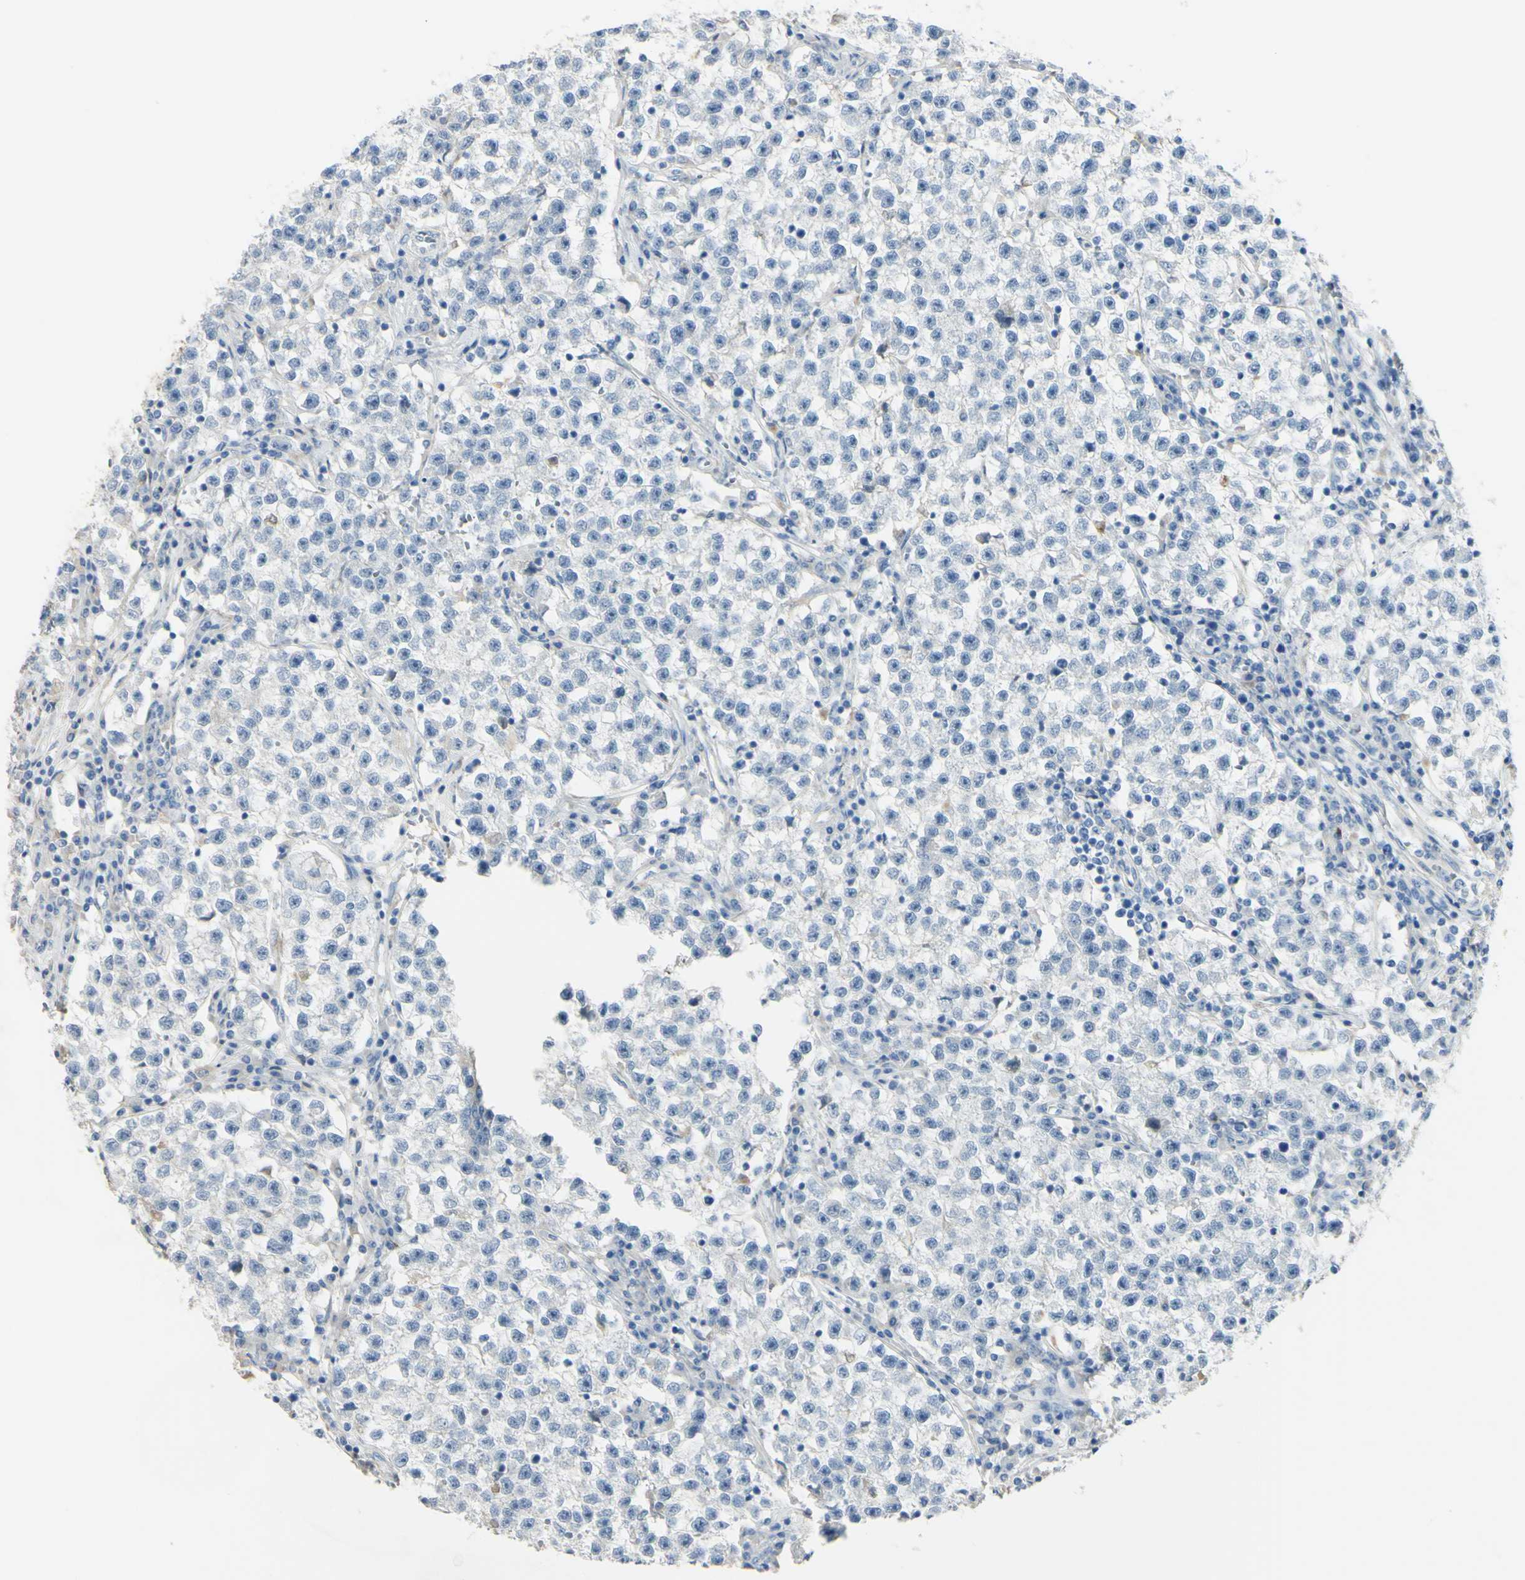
{"staining": {"intensity": "negative", "quantity": "none", "location": "none"}, "tissue": "testis cancer", "cell_type": "Tumor cells", "image_type": "cancer", "snomed": [{"axis": "morphology", "description": "Seminoma, NOS"}, {"axis": "topography", "description": "Testis"}], "caption": "Tumor cells are negative for brown protein staining in testis seminoma.", "gene": "ZNF557", "patient": {"sex": "male", "age": 22}}